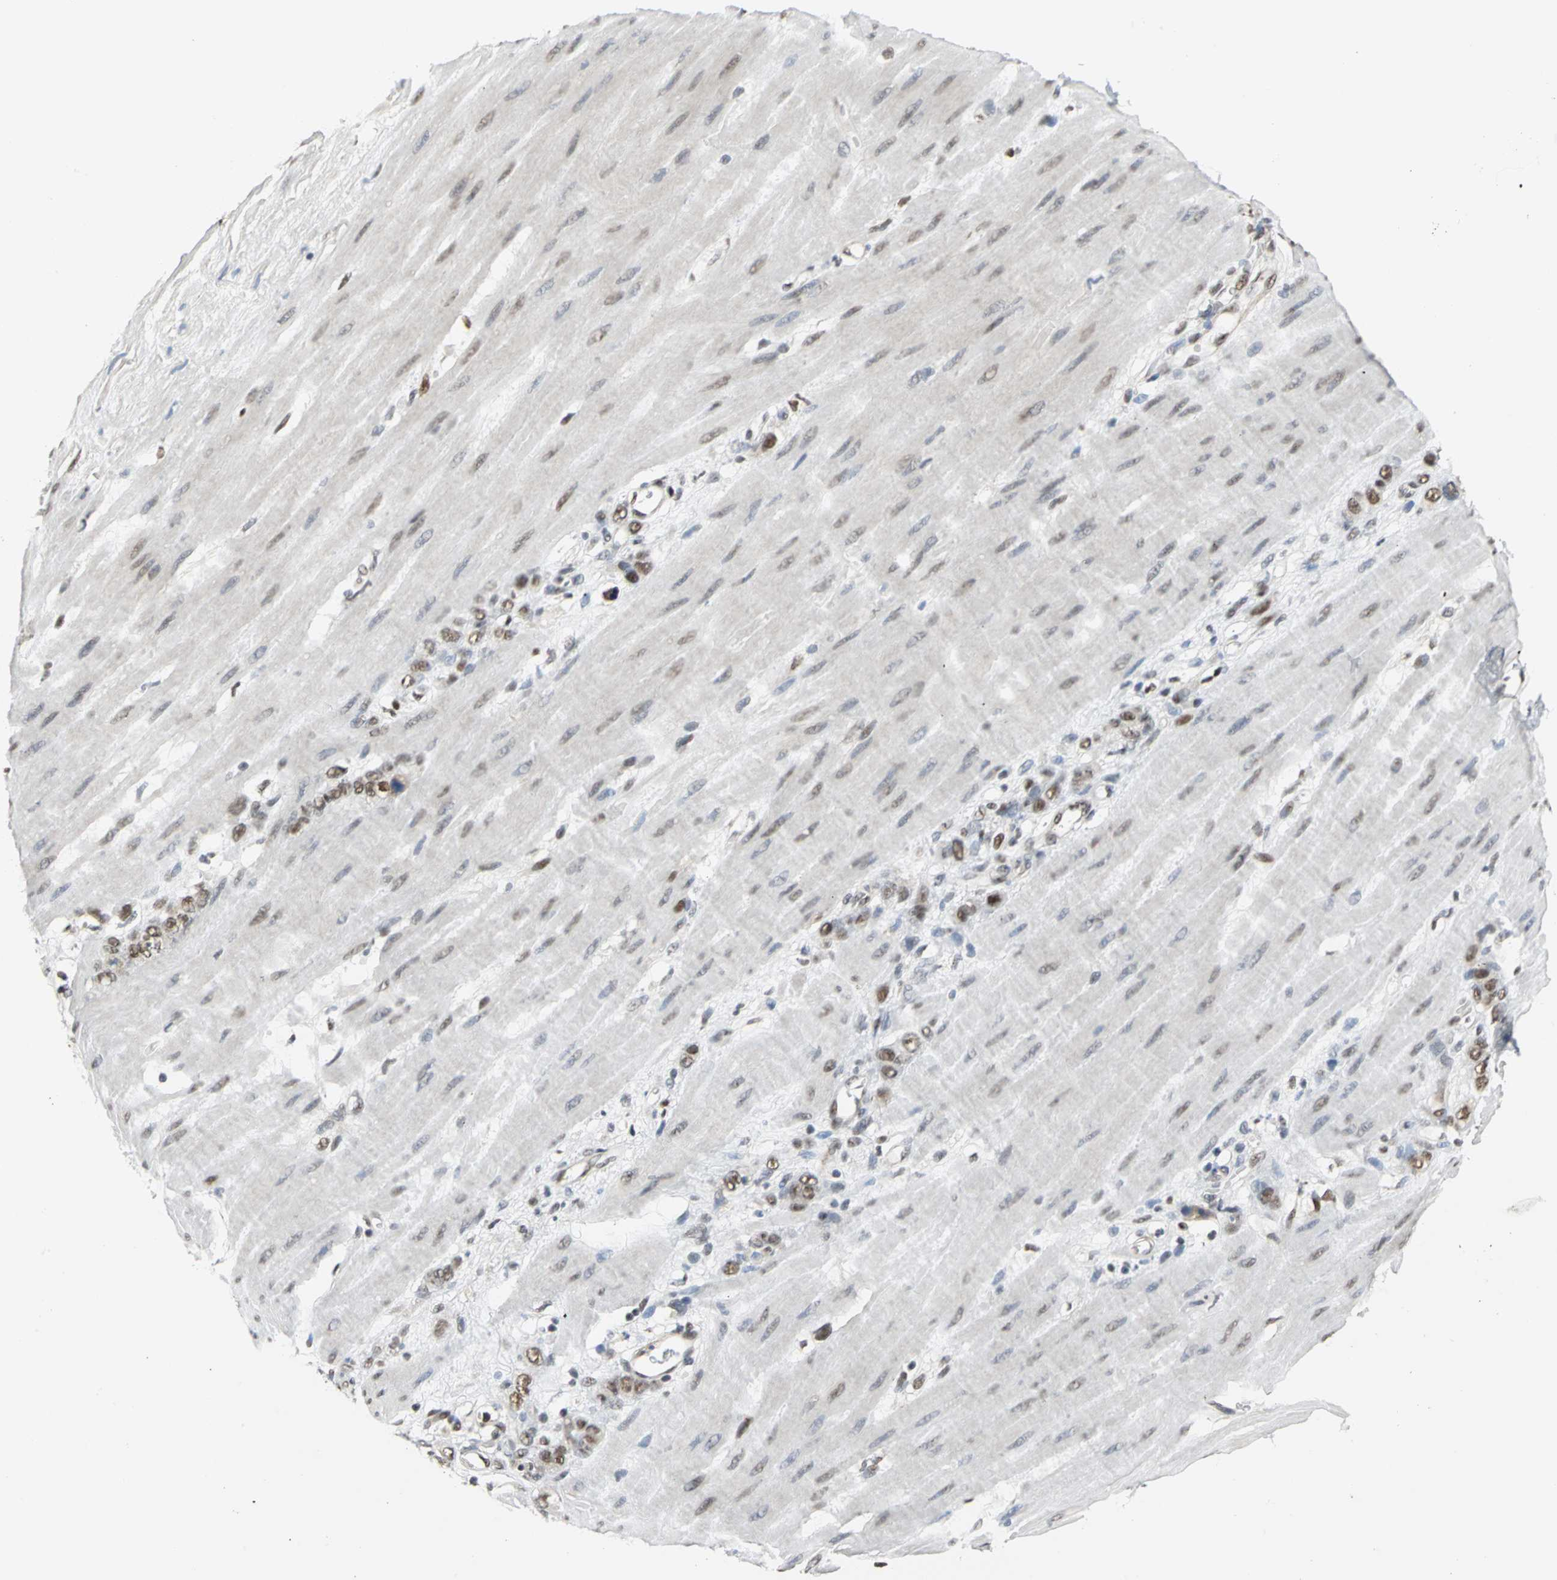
{"staining": {"intensity": "strong", "quantity": ">75%", "location": "nuclear"}, "tissue": "stomach cancer", "cell_type": "Tumor cells", "image_type": "cancer", "snomed": [{"axis": "morphology", "description": "Adenocarcinoma, NOS"}, {"axis": "topography", "description": "Stomach"}], "caption": "Human stomach cancer (adenocarcinoma) stained with a protein marker shows strong staining in tumor cells.", "gene": "CCDC88C", "patient": {"sex": "male", "age": 82}}